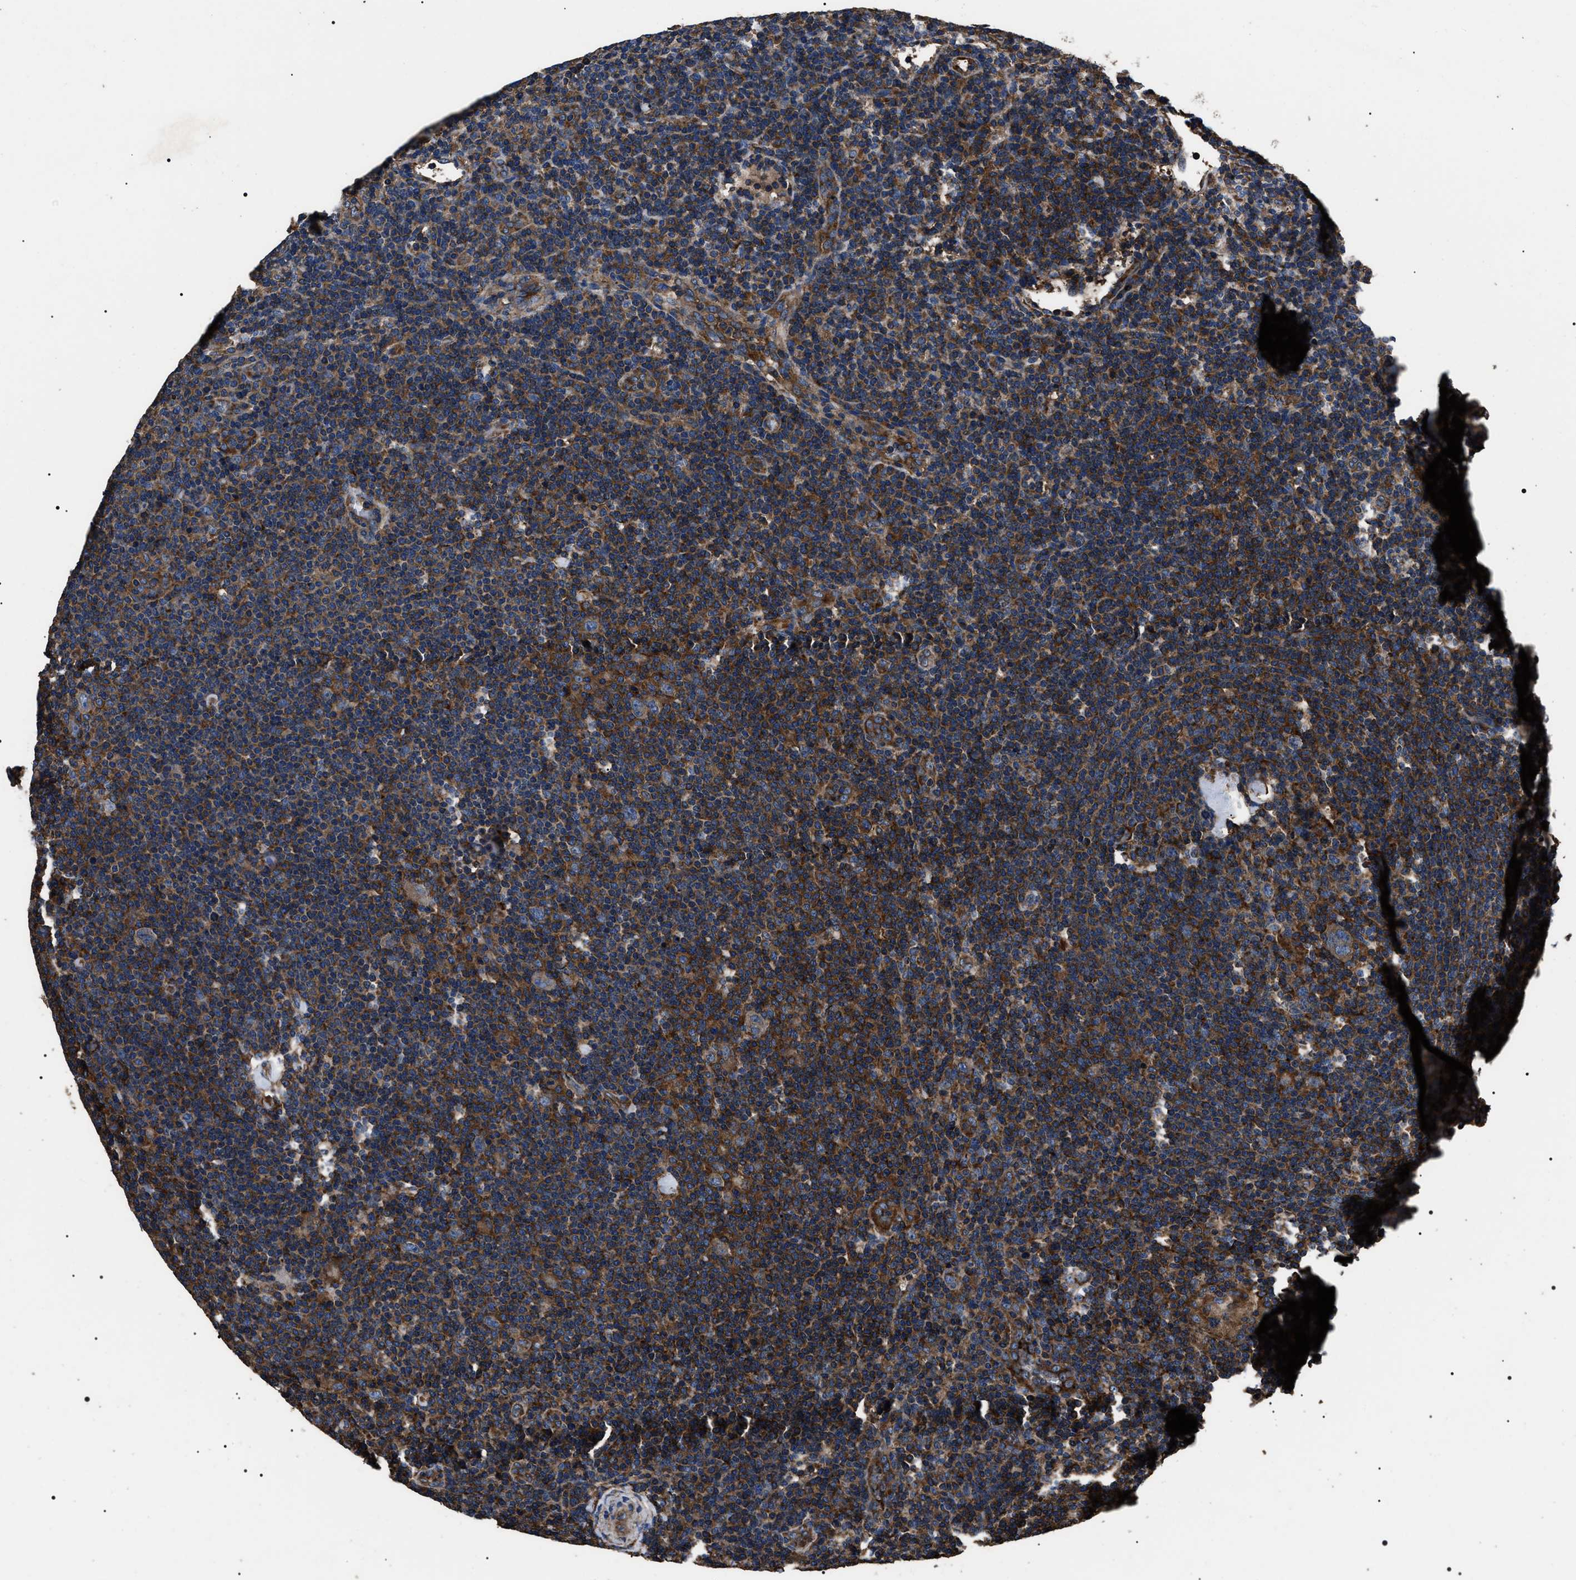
{"staining": {"intensity": "moderate", "quantity": "<25%", "location": "cytoplasmic/membranous"}, "tissue": "lymphoma", "cell_type": "Tumor cells", "image_type": "cancer", "snomed": [{"axis": "morphology", "description": "Hodgkin's disease, NOS"}, {"axis": "topography", "description": "Lymph node"}], "caption": "Approximately <25% of tumor cells in human Hodgkin's disease display moderate cytoplasmic/membranous protein positivity as visualized by brown immunohistochemical staining.", "gene": "HSCB", "patient": {"sex": "female", "age": 57}}